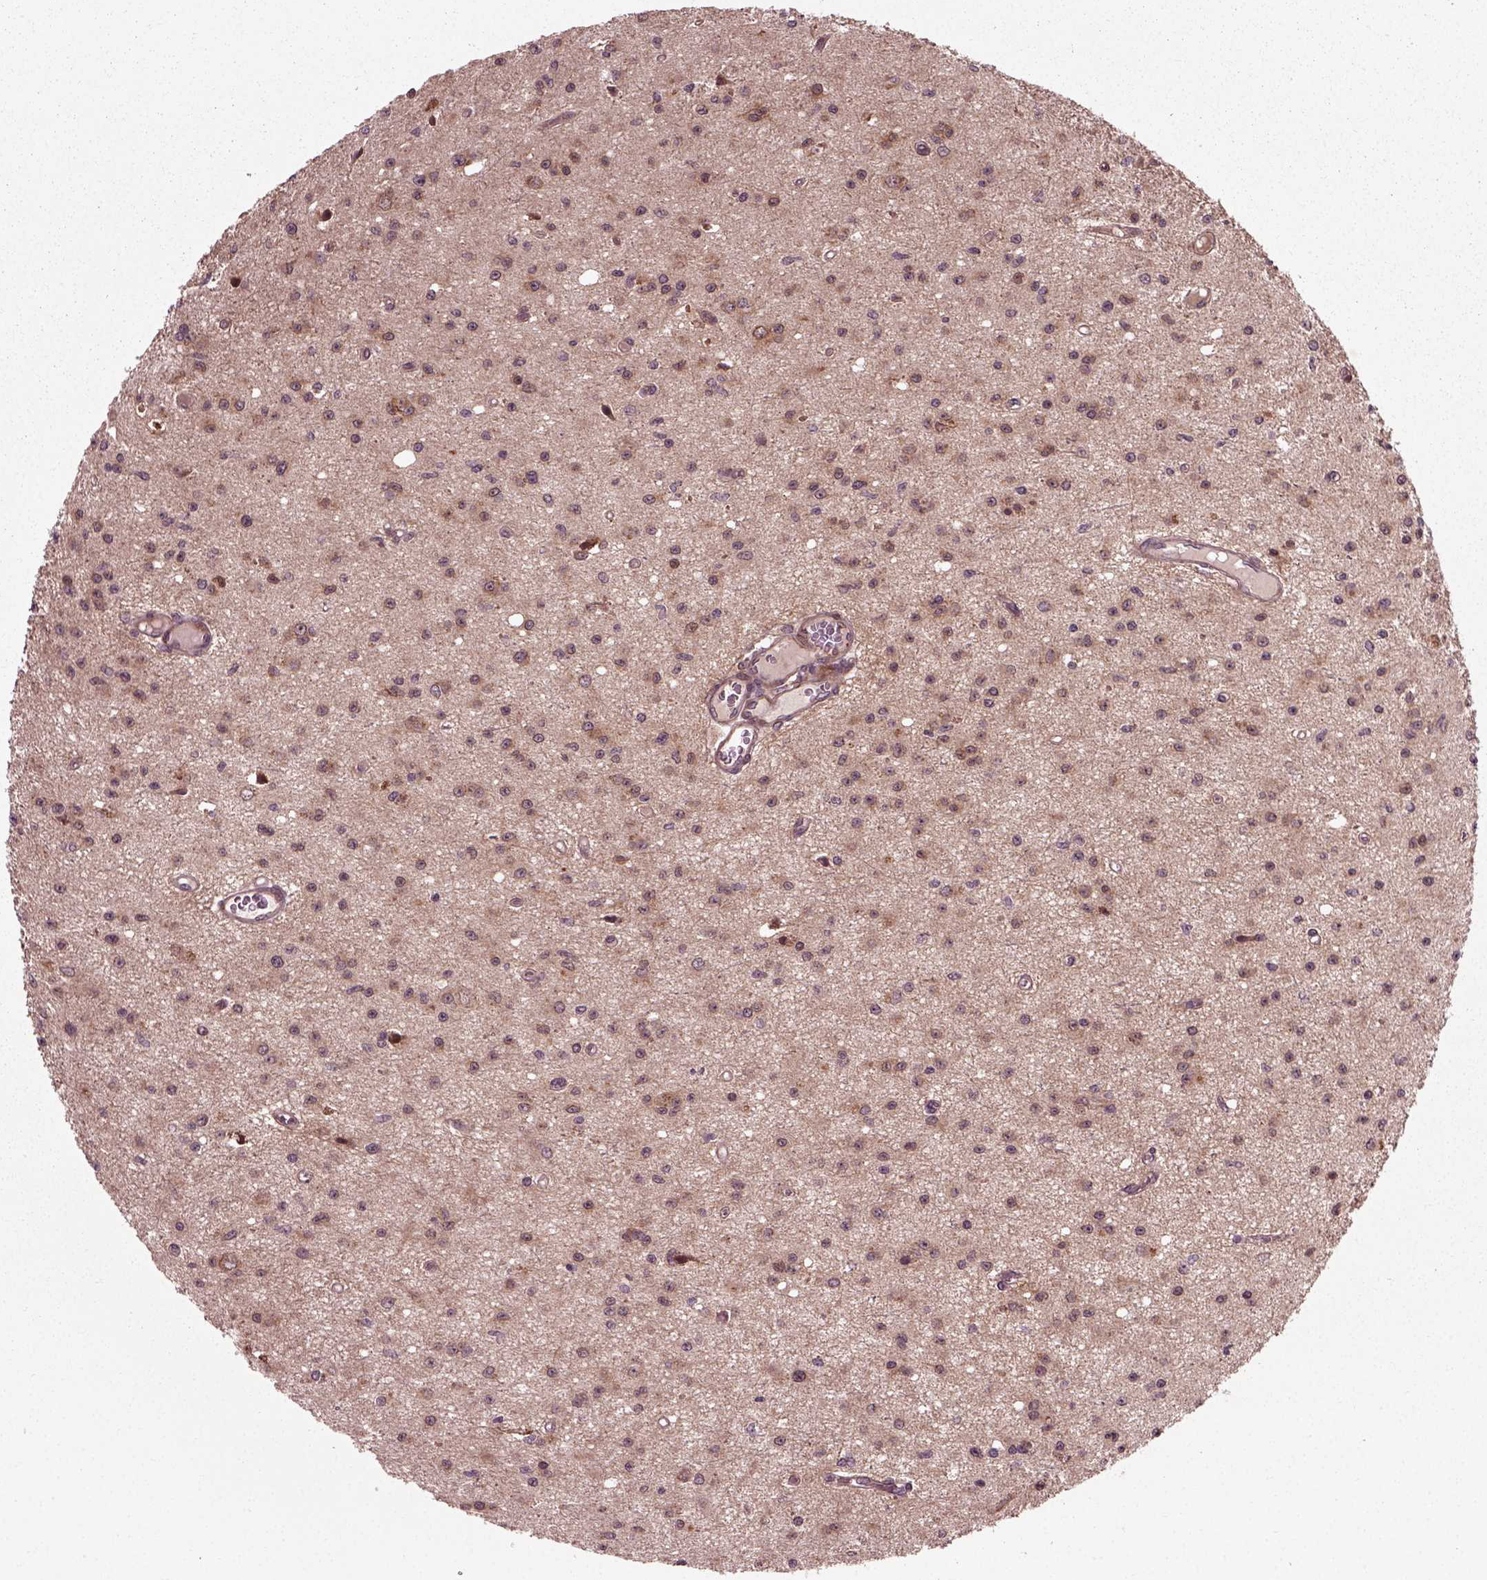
{"staining": {"intensity": "weak", "quantity": ">75%", "location": "cytoplasmic/membranous"}, "tissue": "glioma", "cell_type": "Tumor cells", "image_type": "cancer", "snomed": [{"axis": "morphology", "description": "Glioma, malignant, Low grade"}, {"axis": "topography", "description": "Brain"}], "caption": "Malignant glioma (low-grade) stained for a protein demonstrates weak cytoplasmic/membranous positivity in tumor cells. The protein of interest is stained brown, and the nuclei are stained in blue (DAB IHC with brightfield microscopy, high magnification).", "gene": "PLCD3", "patient": {"sex": "female", "age": 45}}